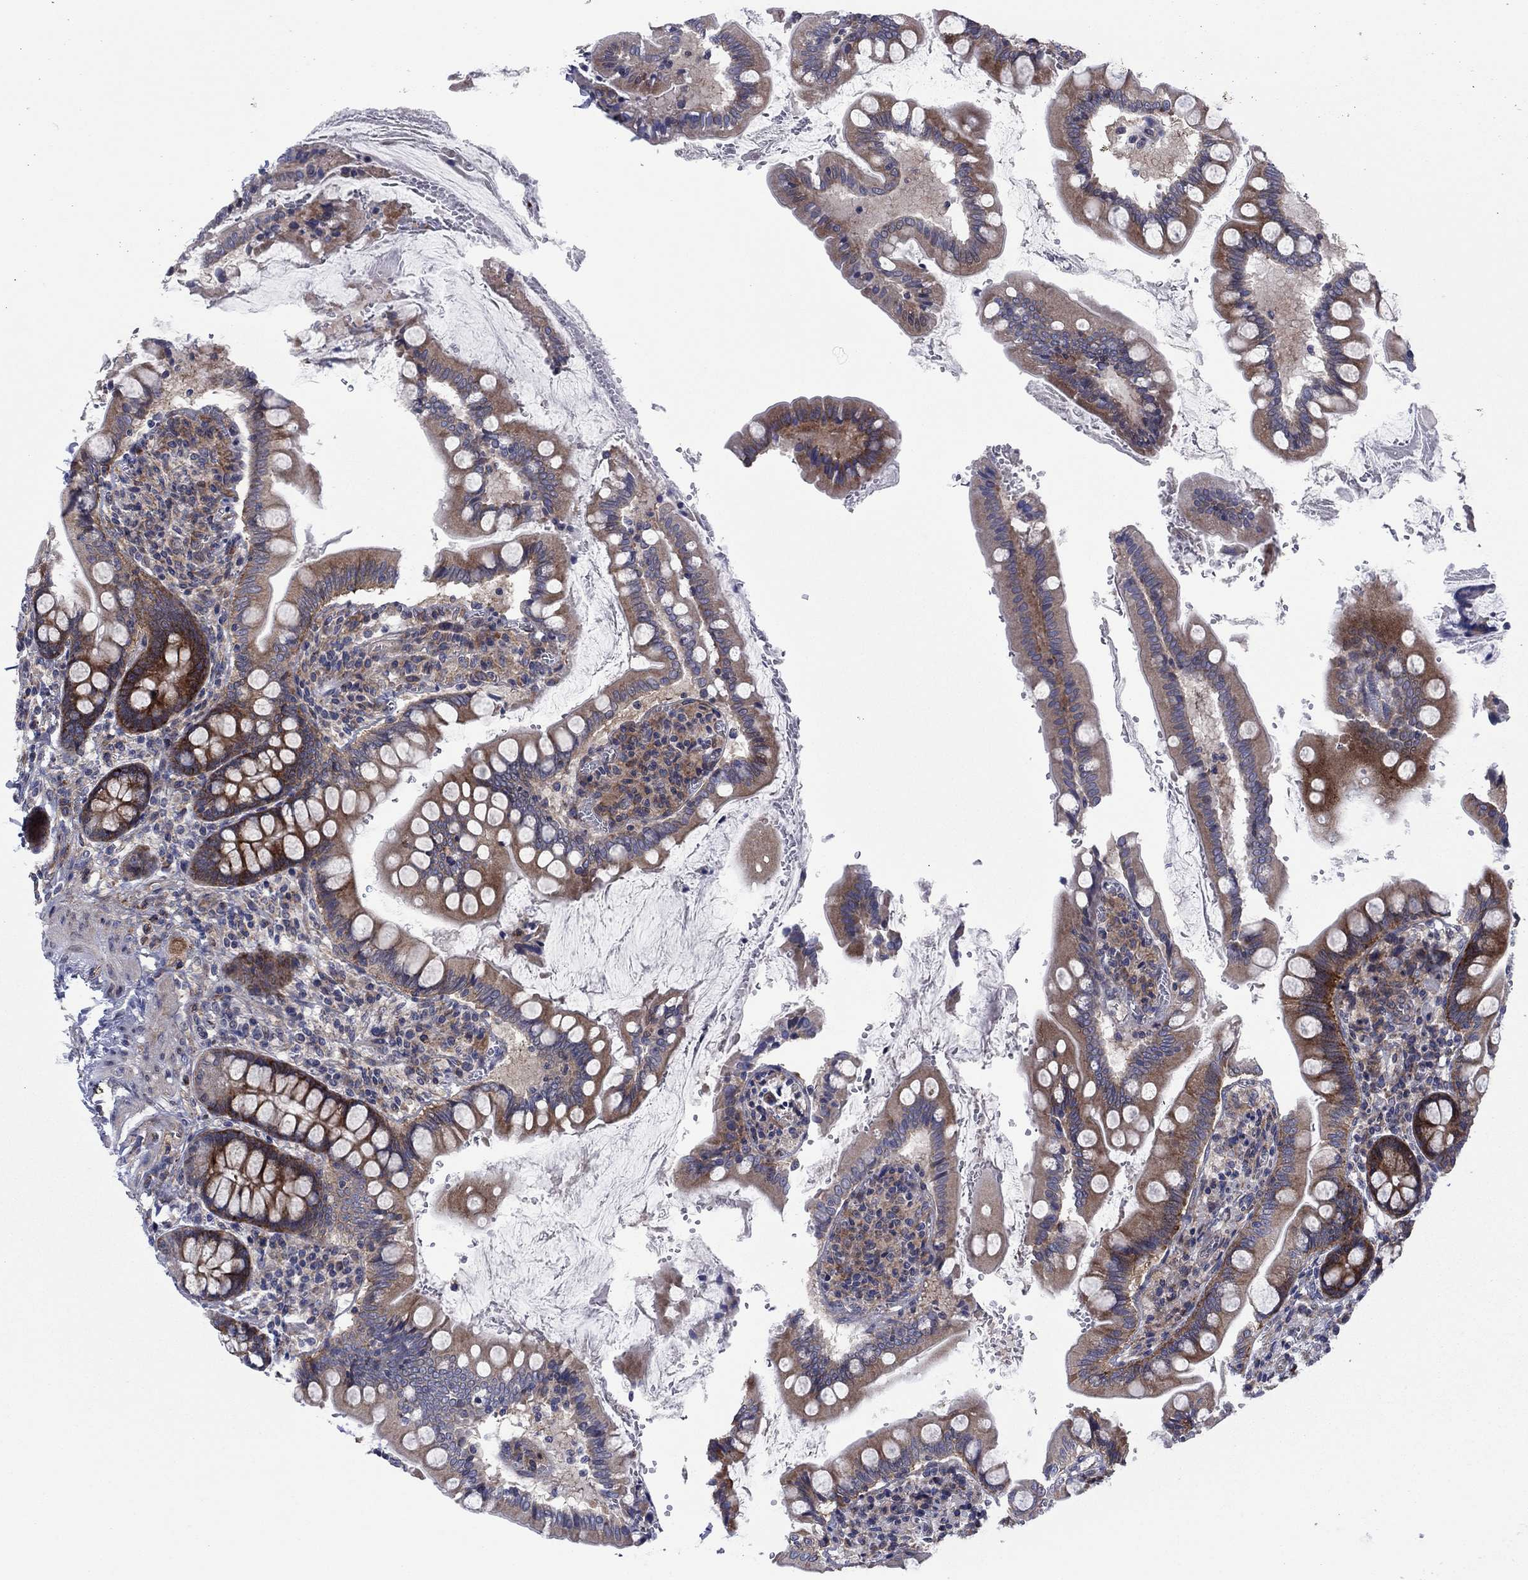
{"staining": {"intensity": "strong", "quantity": "25%-75%", "location": "cytoplasmic/membranous"}, "tissue": "small intestine", "cell_type": "Glandular cells", "image_type": "normal", "snomed": [{"axis": "morphology", "description": "Normal tissue, NOS"}, {"axis": "topography", "description": "Small intestine"}], "caption": "Protein staining of normal small intestine reveals strong cytoplasmic/membranous expression in about 25%-75% of glandular cells. The staining was performed using DAB to visualize the protein expression in brown, while the nuclei were stained in blue with hematoxylin (Magnification: 20x).", "gene": "GPR155", "patient": {"sex": "female", "age": 56}}